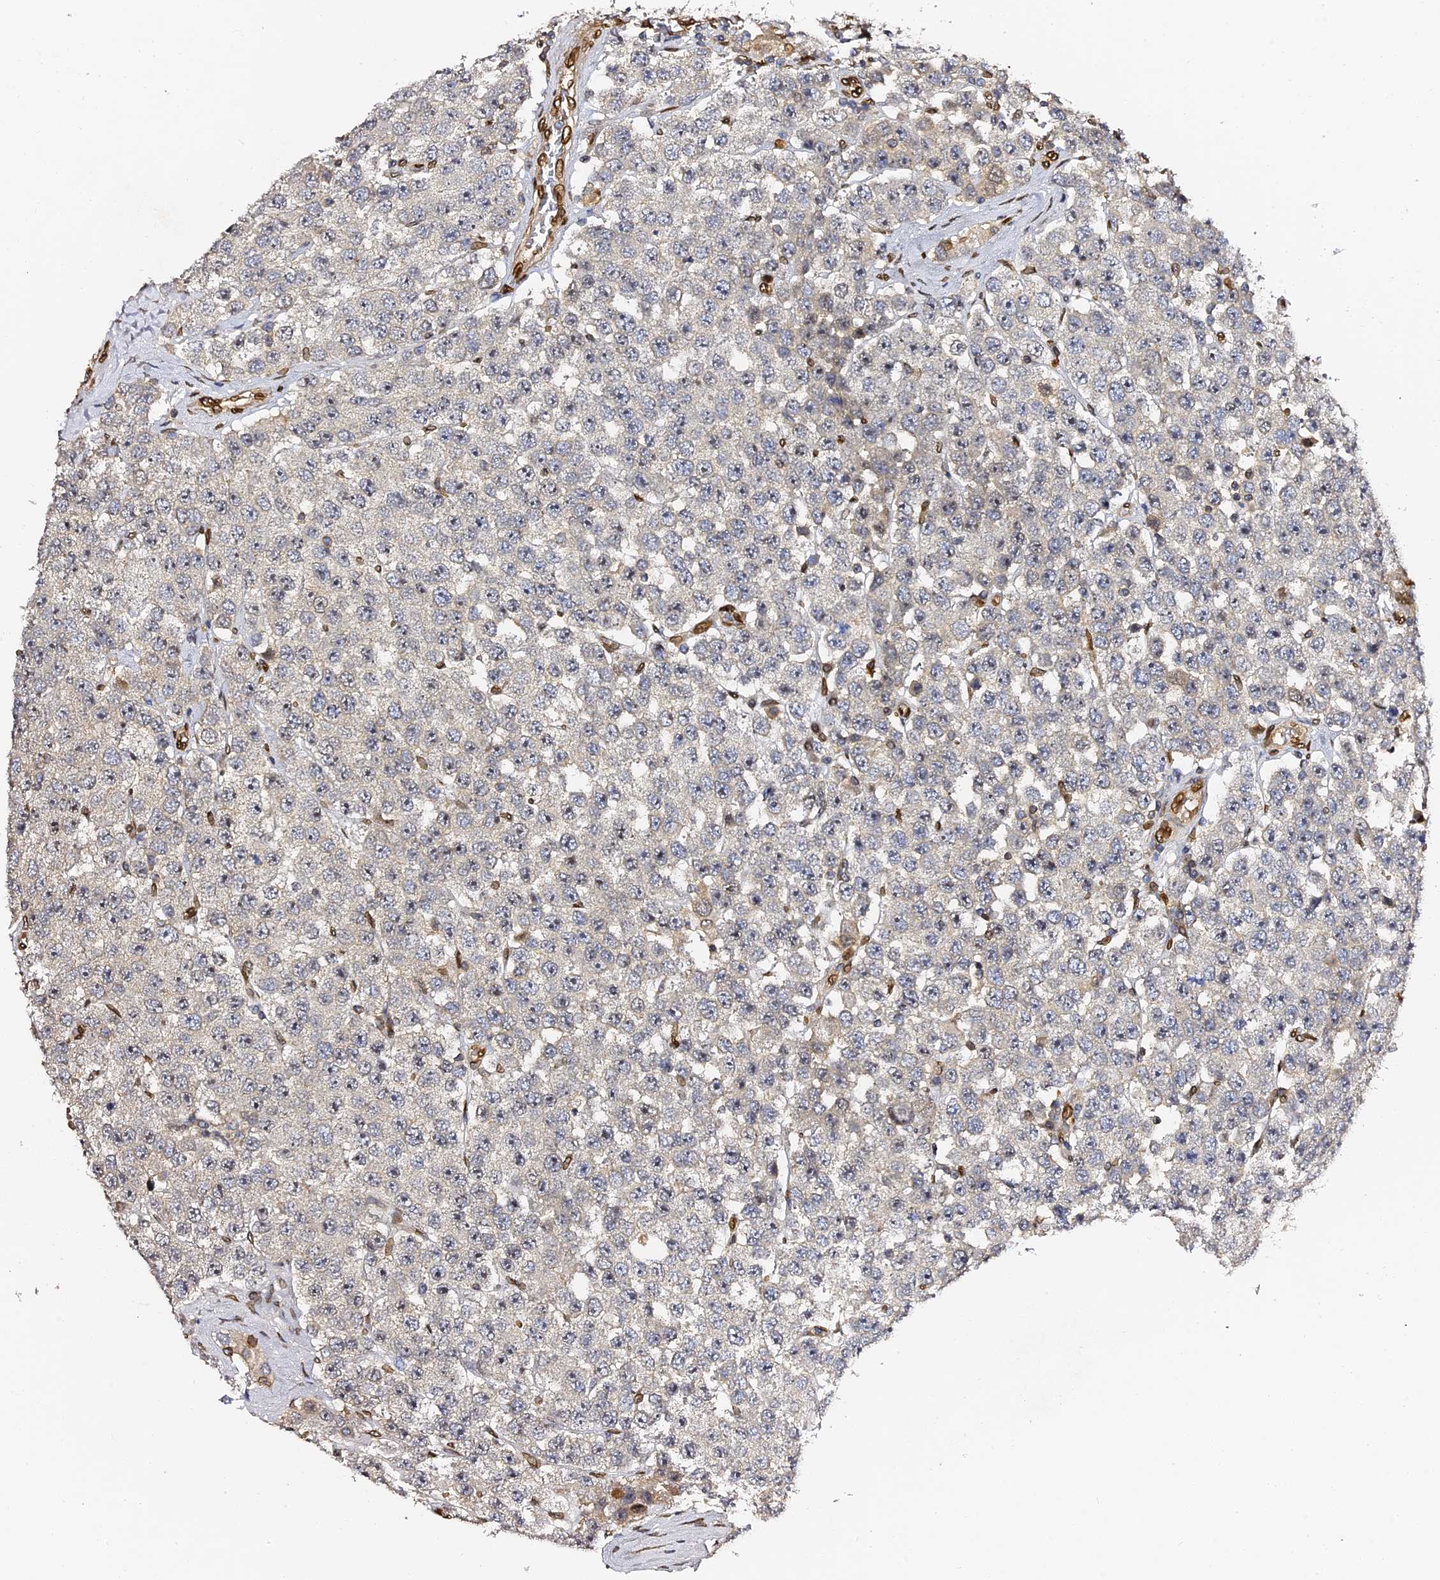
{"staining": {"intensity": "negative", "quantity": "none", "location": "none"}, "tissue": "testis cancer", "cell_type": "Tumor cells", "image_type": "cancer", "snomed": [{"axis": "morphology", "description": "Seminoma, NOS"}, {"axis": "topography", "description": "Testis"}], "caption": "Seminoma (testis) stained for a protein using IHC reveals no positivity tumor cells.", "gene": "ANAPC5", "patient": {"sex": "male", "age": 28}}